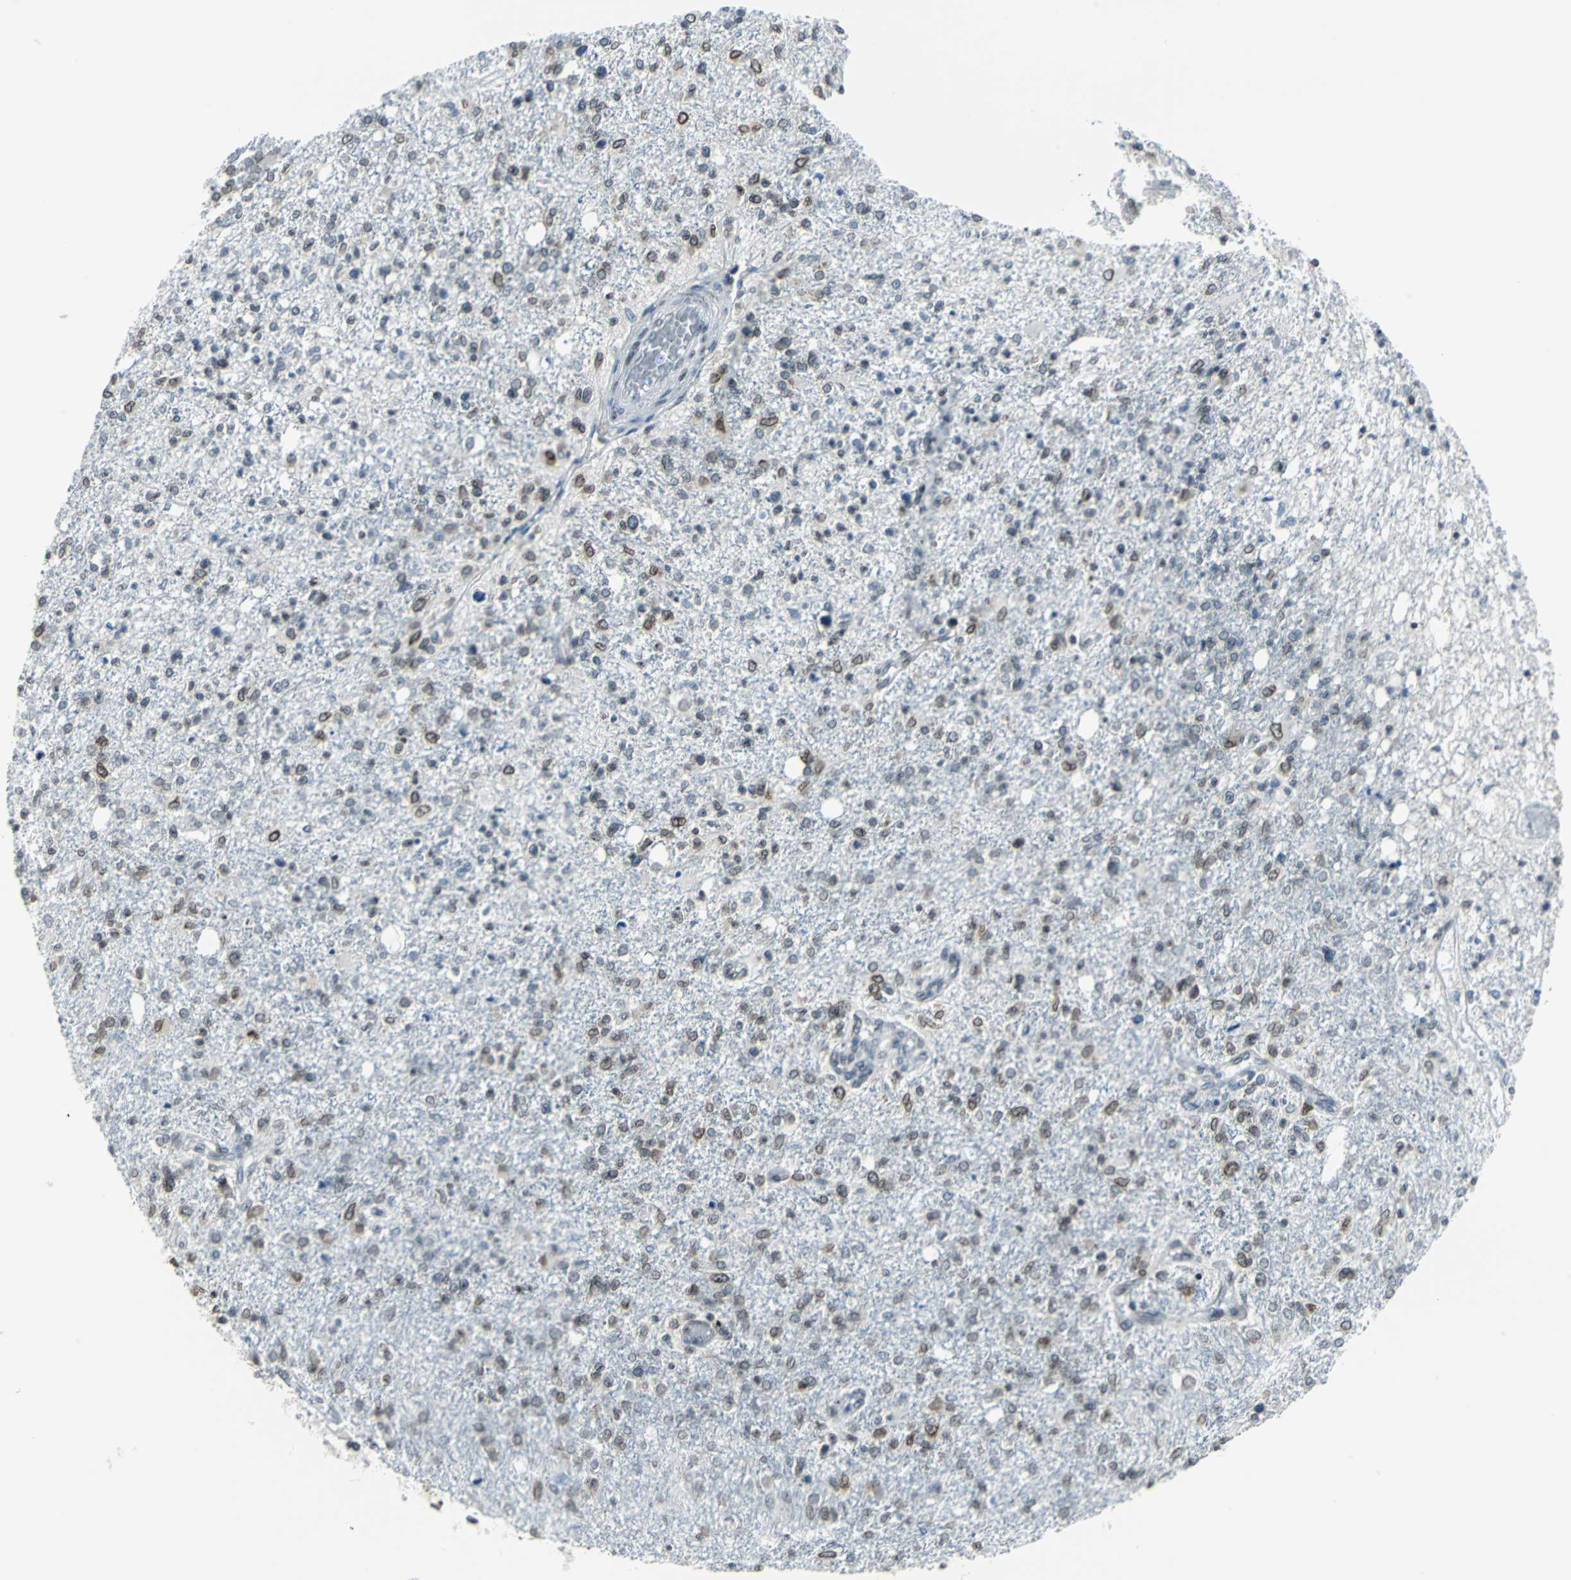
{"staining": {"intensity": "moderate", "quantity": ">75%", "location": "cytoplasmic/membranous,nuclear"}, "tissue": "glioma", "cell_type": "Tumor cells", "image_type": "cancer", "snomed": [{"axis": "morphology", "description": "Glioma, malignant, High grade"}, {"axis": "topography", "description": "Cerebral cortex"}], "caption": "This is a photomicrograph of IHC staining of malignant glioma (high-grade), which shows moderate positivity in the cytoplasmic/membranous and nuclear of tumor cells.", "gene": "SNUPN", "patient": {"sex": "male", "age": 76}}